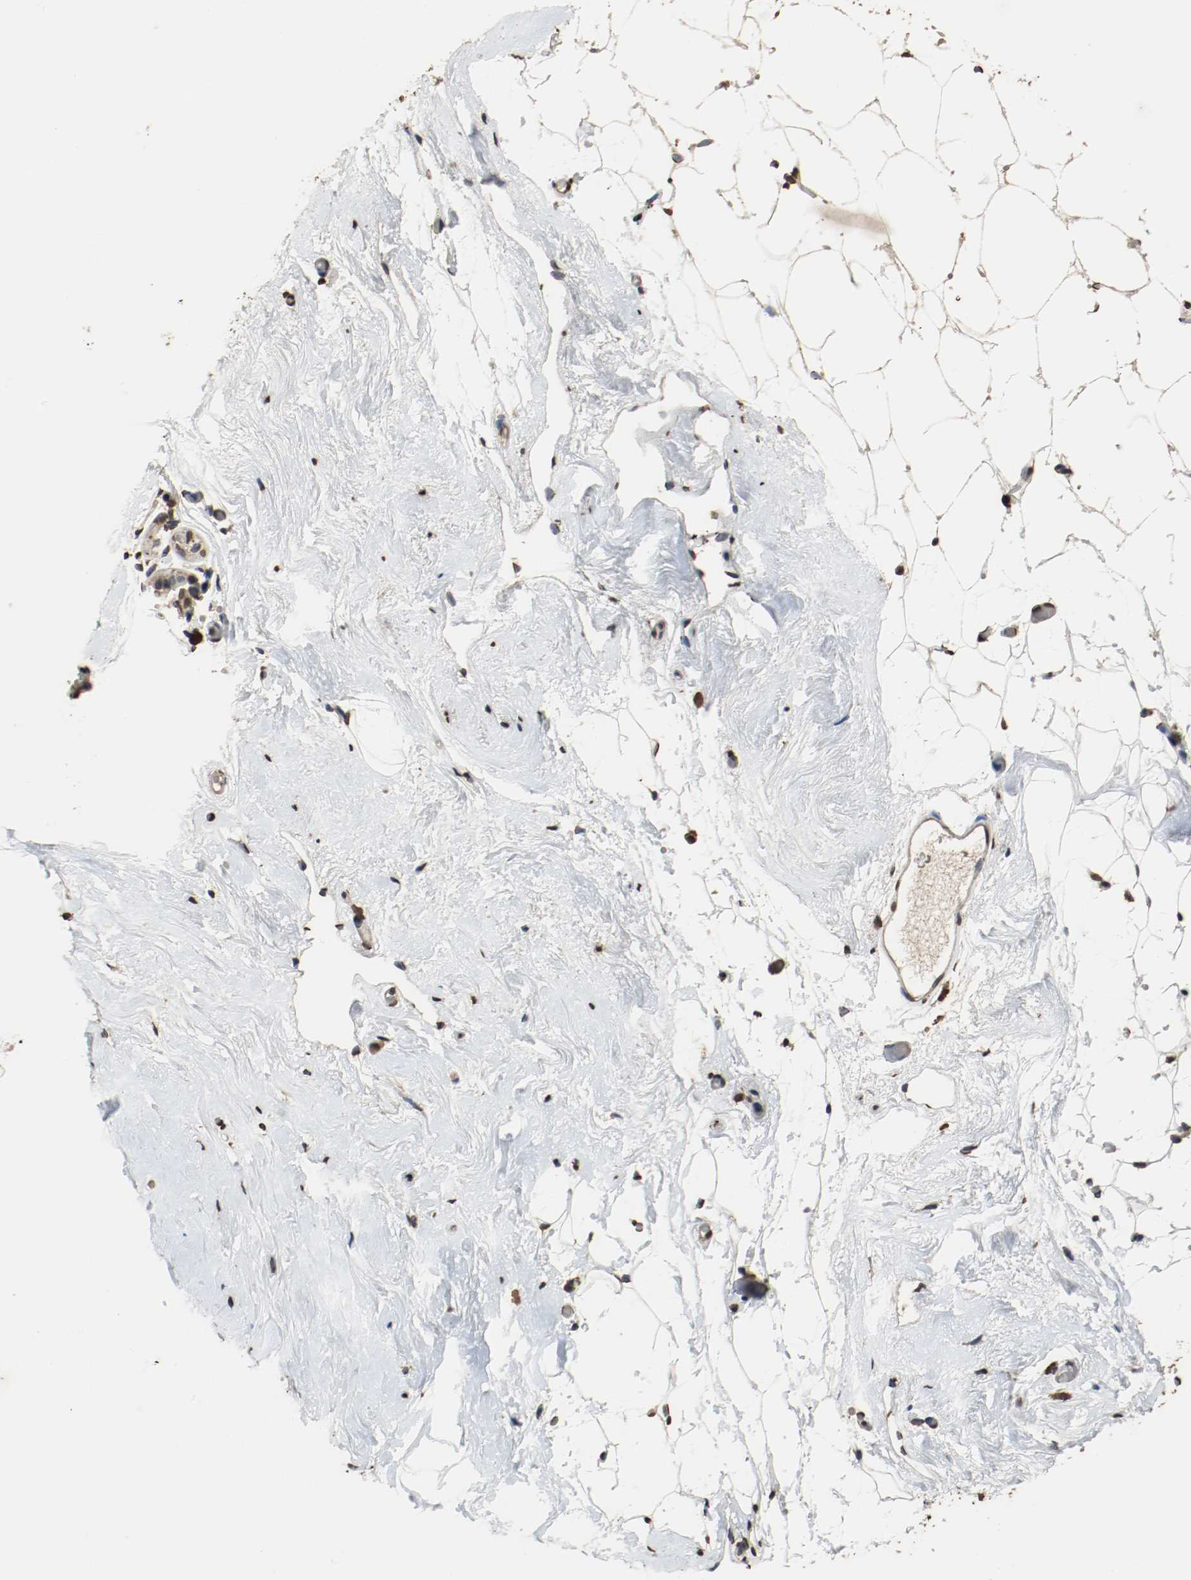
{"staining": {"intensity": "weak", "quantity": ">75%", "location": "cytoplasmic/membranous"}, "tissue": "breast", "cell_type": "Adipocytes", "image_type": "normal", "snomed": [{"axis": "morphology", "description": "Normal tissue, NOS"}, {"axis": "topography", "description": "Breast"}], "caption": "This image exhibits immunohistochemistry staining of benign human breast, with low weak cytoplasmic/membranous positivity in approximately >75% of adipocytes.", "gene": "RTN4", "patient": {"sex": "female", "age": 75}}